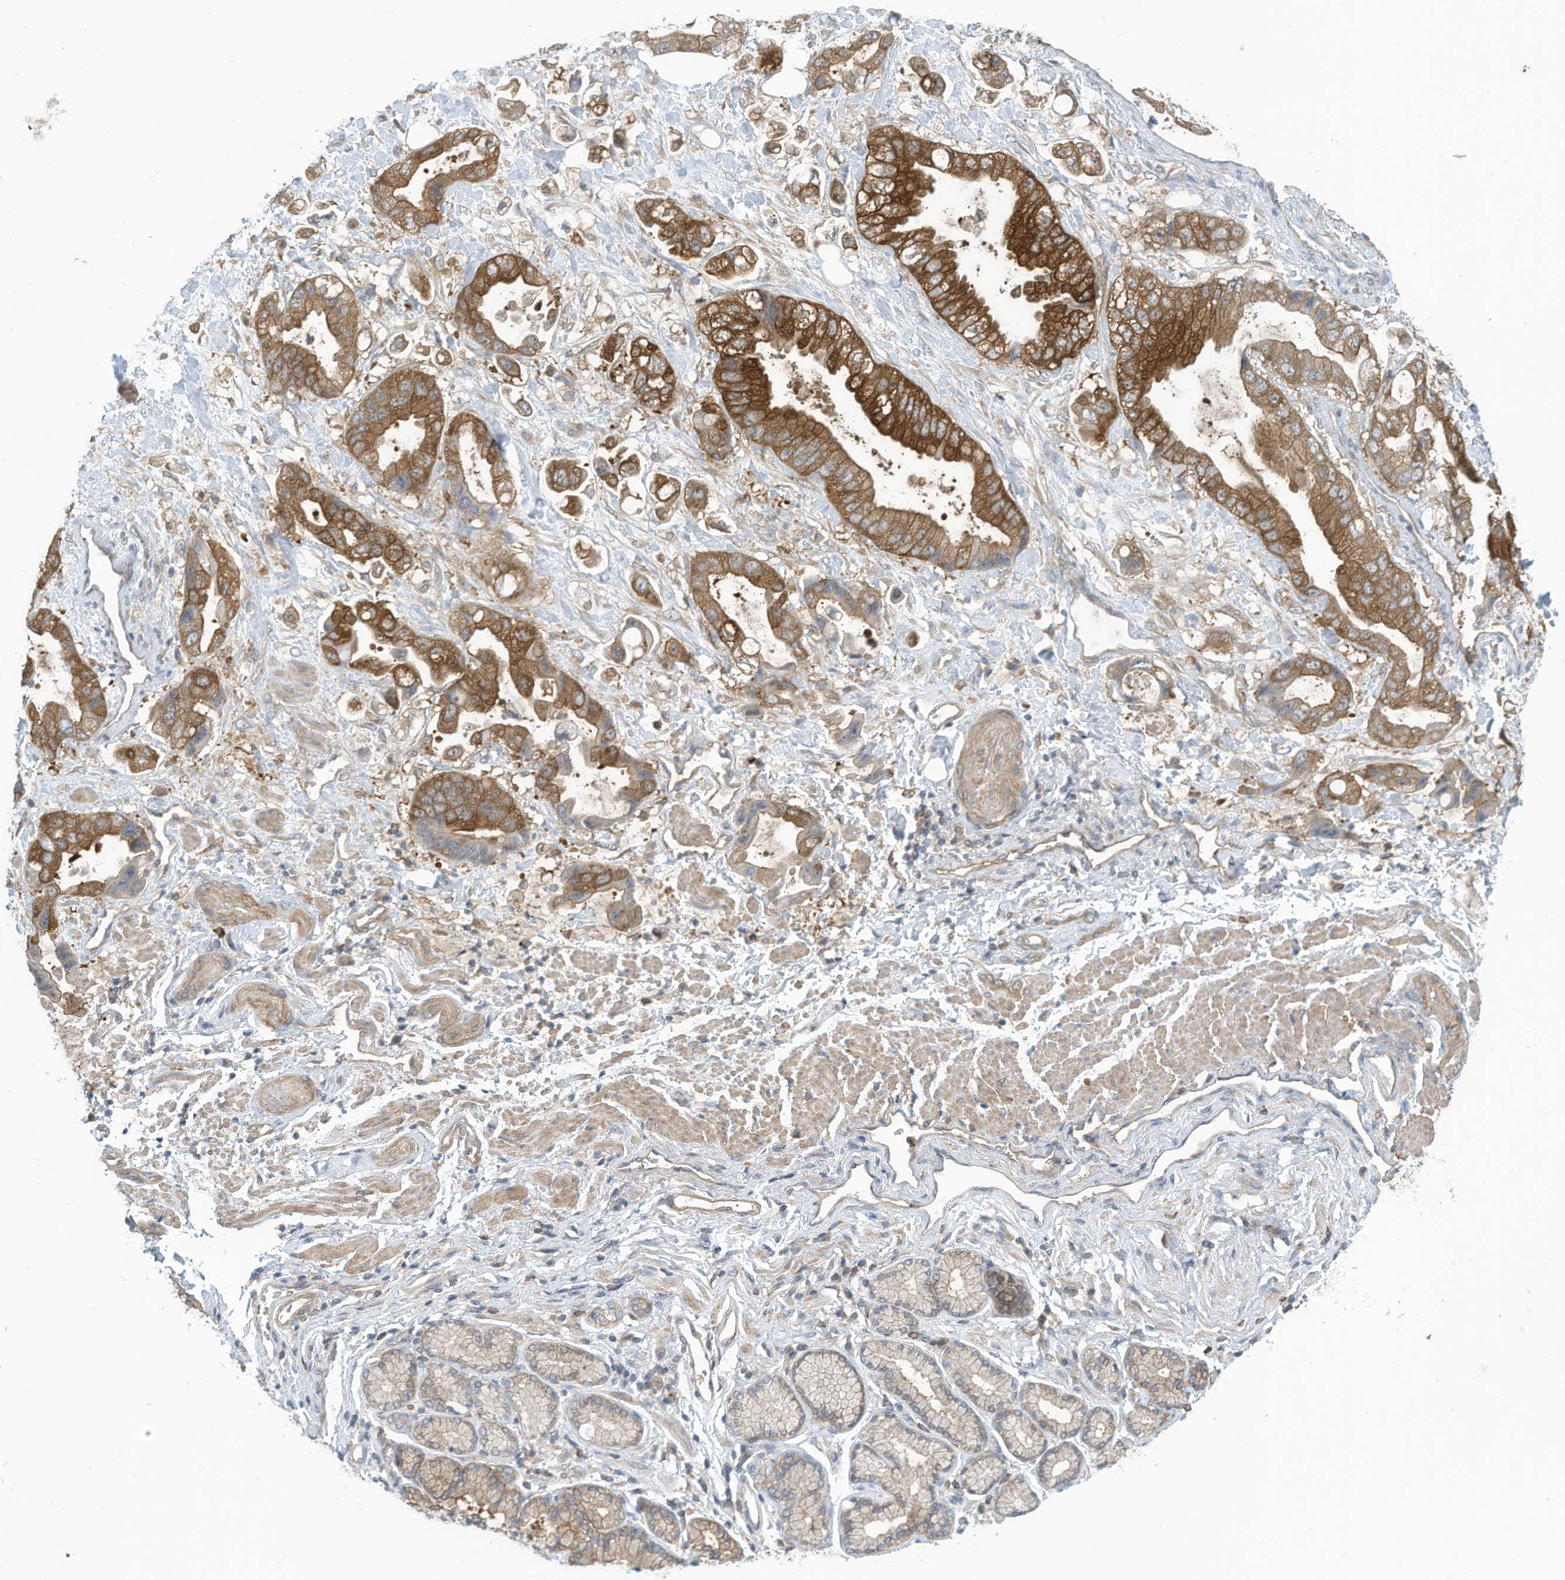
{"staining": {"intensity": "strong", "quantity": ">75%", "location": "cytoplasmic/membranous"}, "tissue": "stomach cancer", "cell_type": "Tumor cells", "image_type": "cancer", "snomed": [{"axis": "morphology", "description": "Adenocarcinoma, NOS"}, {"axis": "topography", "description": "Stomach"}], "caption": "IHC staining of stomach cancer, which reveals high levels of strong cytoplasmic/membranous staining in approximately >75% of tumor cells indicating strong cytoplasmic/membranous protein staining. The staining was performed using DAB (3,3'-diaminobenzidine) (brown) for protein detection and nuclei were counterstained in hematoxylin (blue).", "gene": "ADI1", "patient": {"sex": "male", "age": 62}}